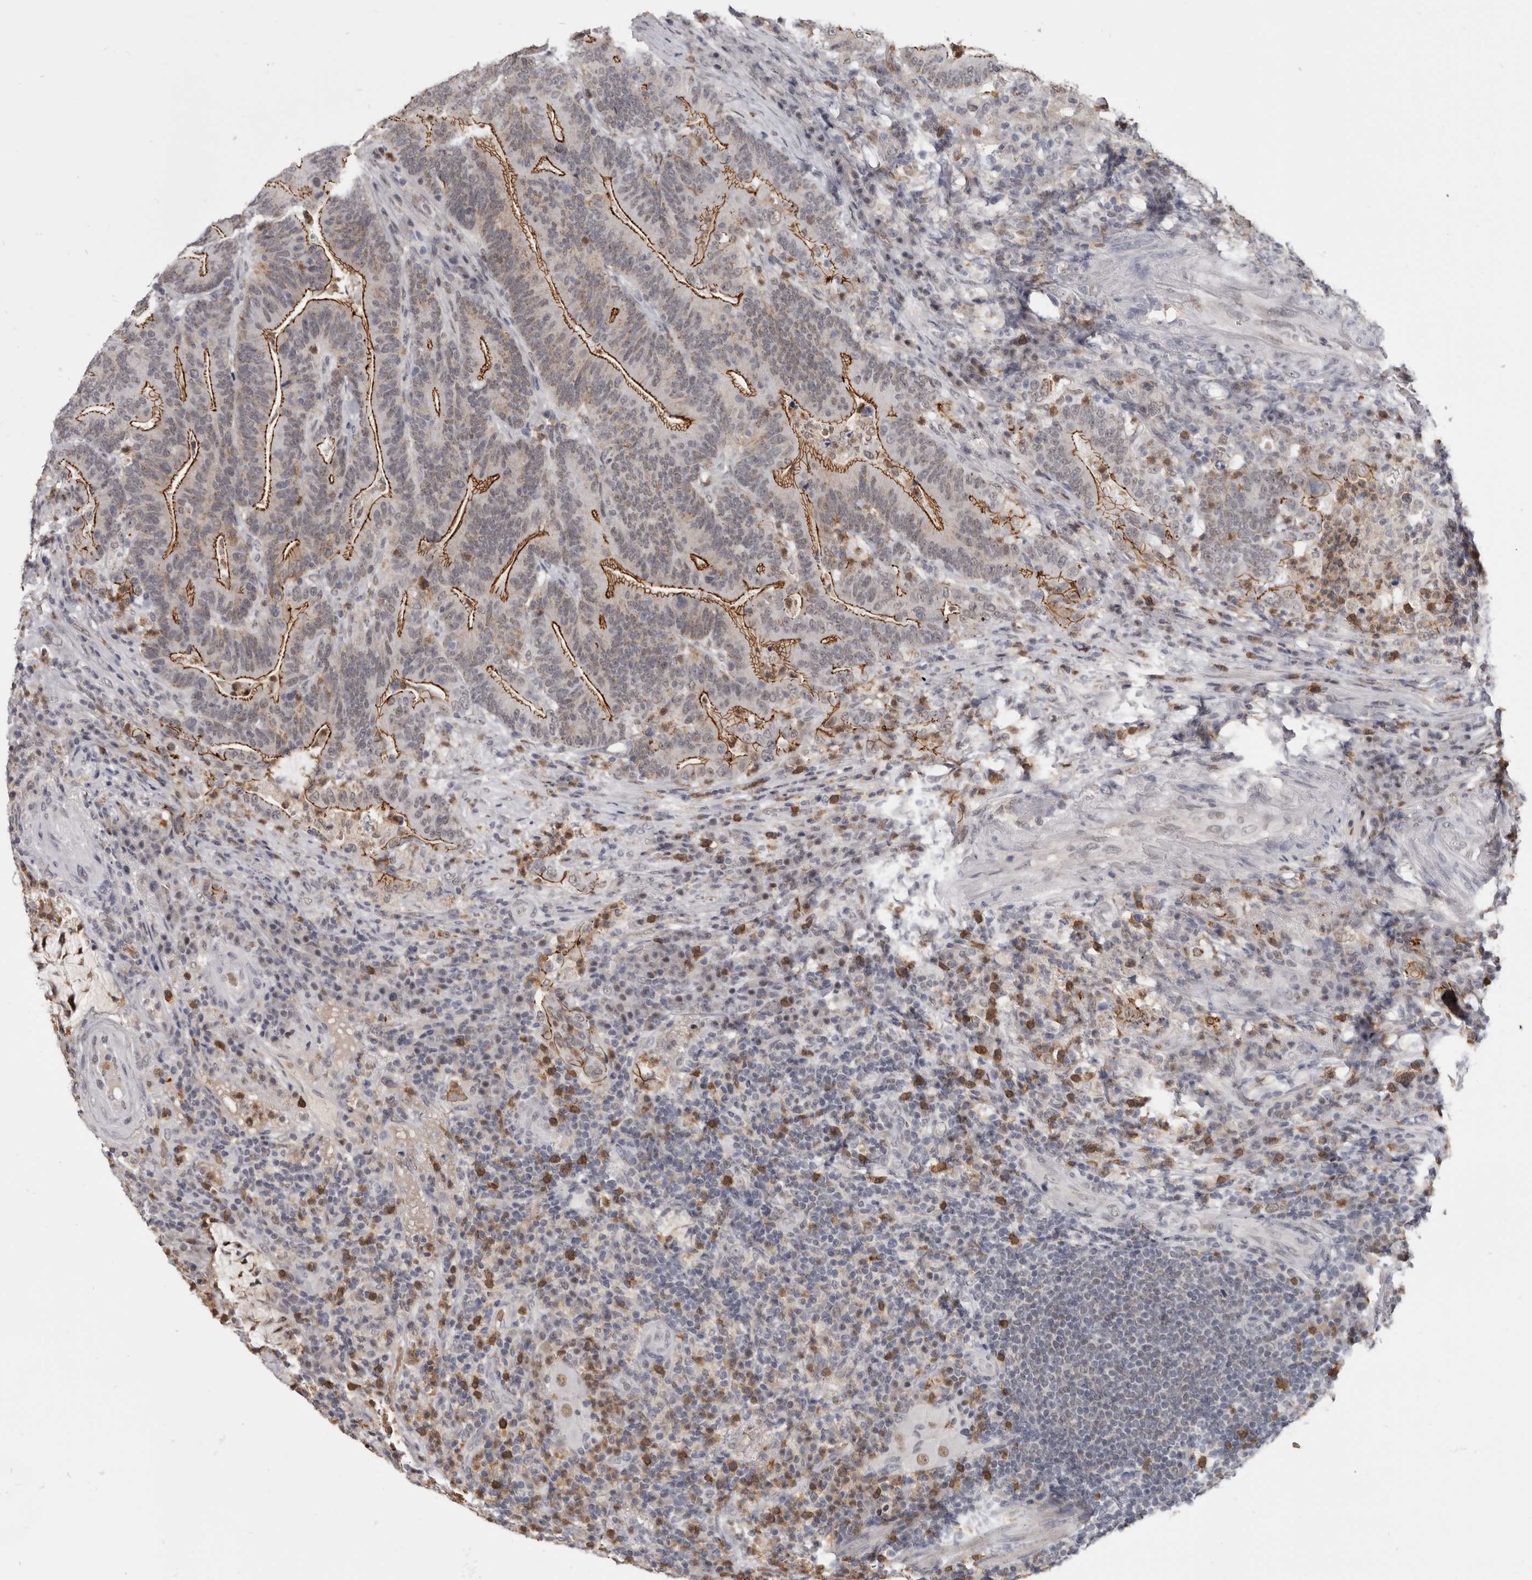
{"staining": {"intensity": "moderate", "quantity": ">75%", "location": "cytoplasmic/membranous,nuclear"}, "tissue": "colorectal cancer", "cell_type": "Tumor cells", "image_type": "cancer", "snomed": [{"axis": "morphology", "description": "Adenocarcinoma, NOS"}, {"axis": "topography", "description": "Colon"}], "caption": "Immunohistochemistry (IHC) (DAB (3,3'-diaminobenzidine)) staining of colorectal adenocarcinoma displays moderate cytoplasmic/membranous and nuclear protein expression in about >75% of tumor cells.", "gene": "CGN", "patient": {"sex": "female", "age": 66}}